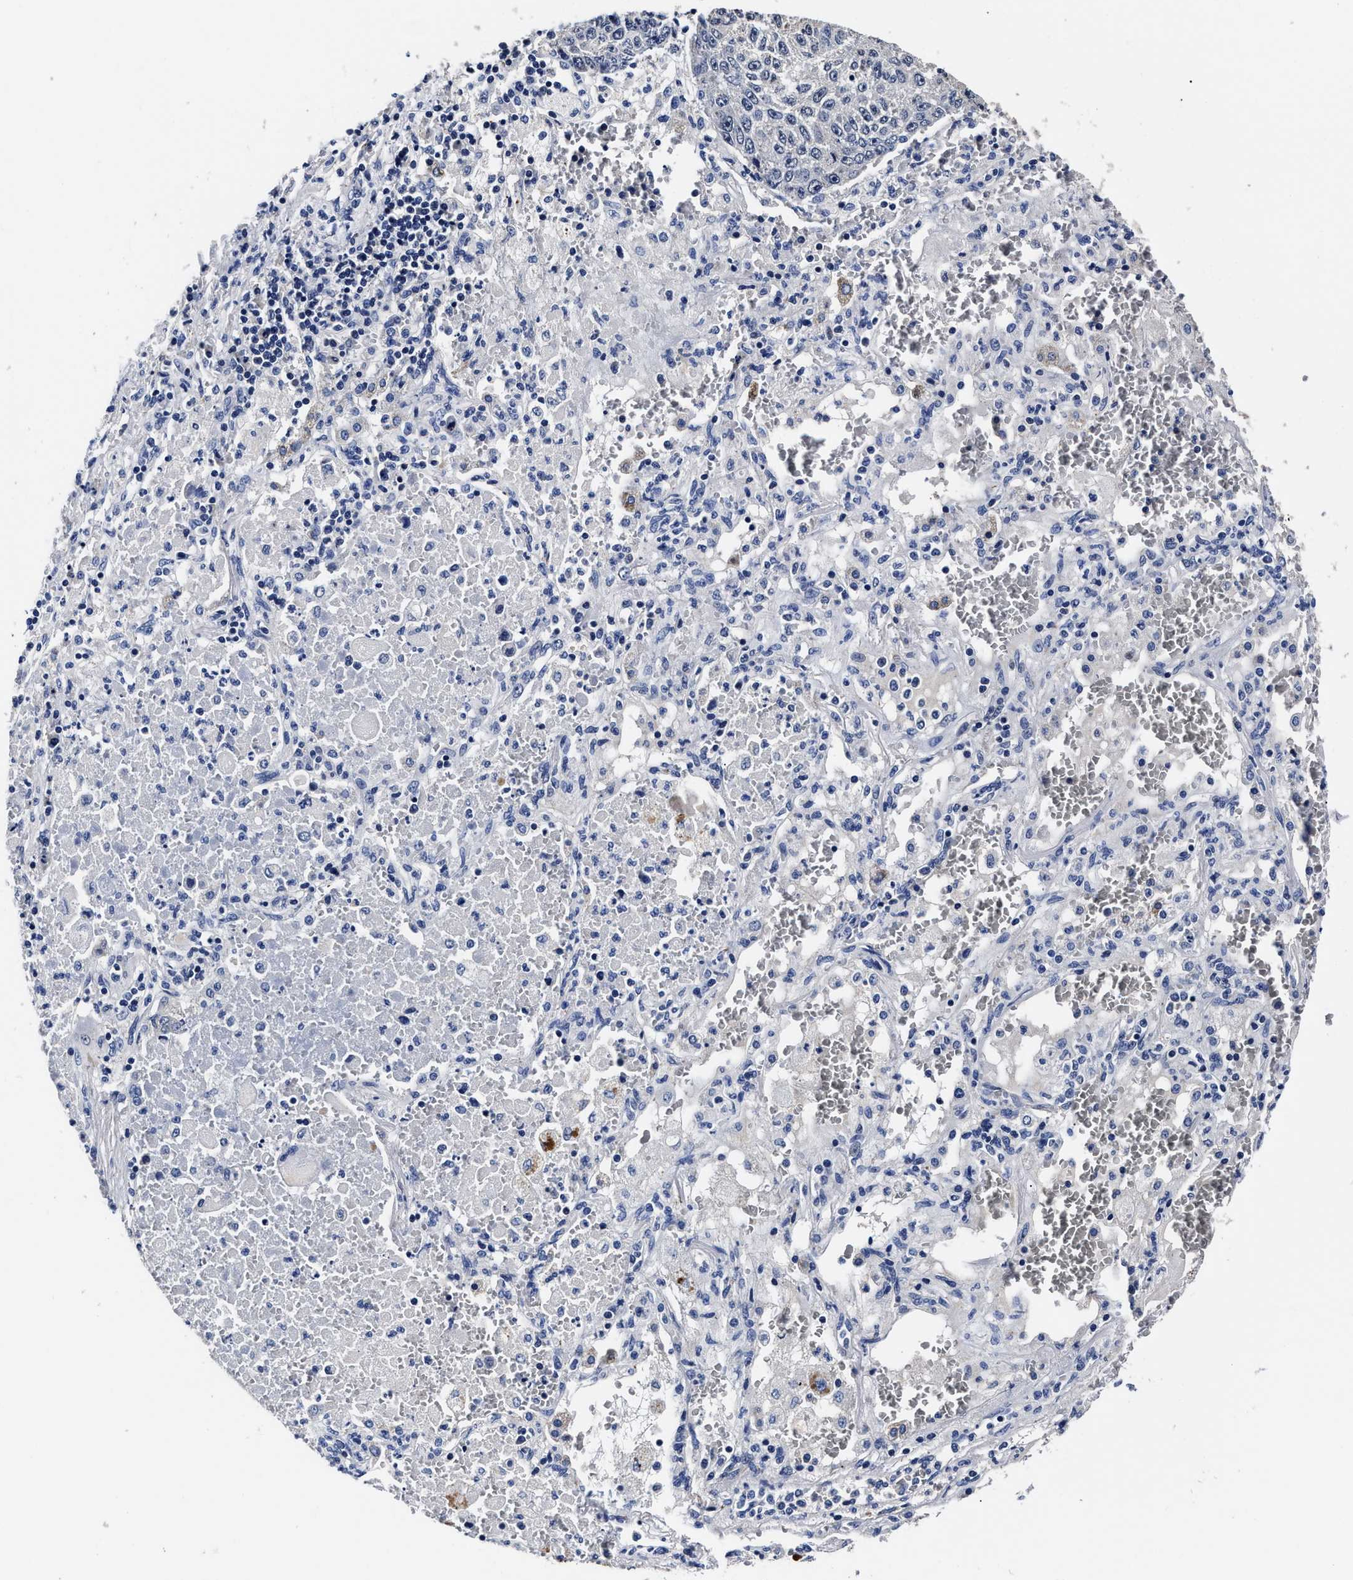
{"staining": {"intensity": "negative", "quantity": "none", "location": "none"}, "tissue": "lung cancer", "cell_type": "Tumor cells", "image_type": "cancer", "snomed": [{"axis": "morphology", "description": "Squamous cell carcinoma, NOS"}, {"axis": "topography", "description": "Lung"}], "caption": "This is a micrograph of IHC staining of squamous cell carcinoma (lung), which shows no expression in tumor cells.", "gene": "OLFML2A", "patient": {"sex": "male", "age": 61}}